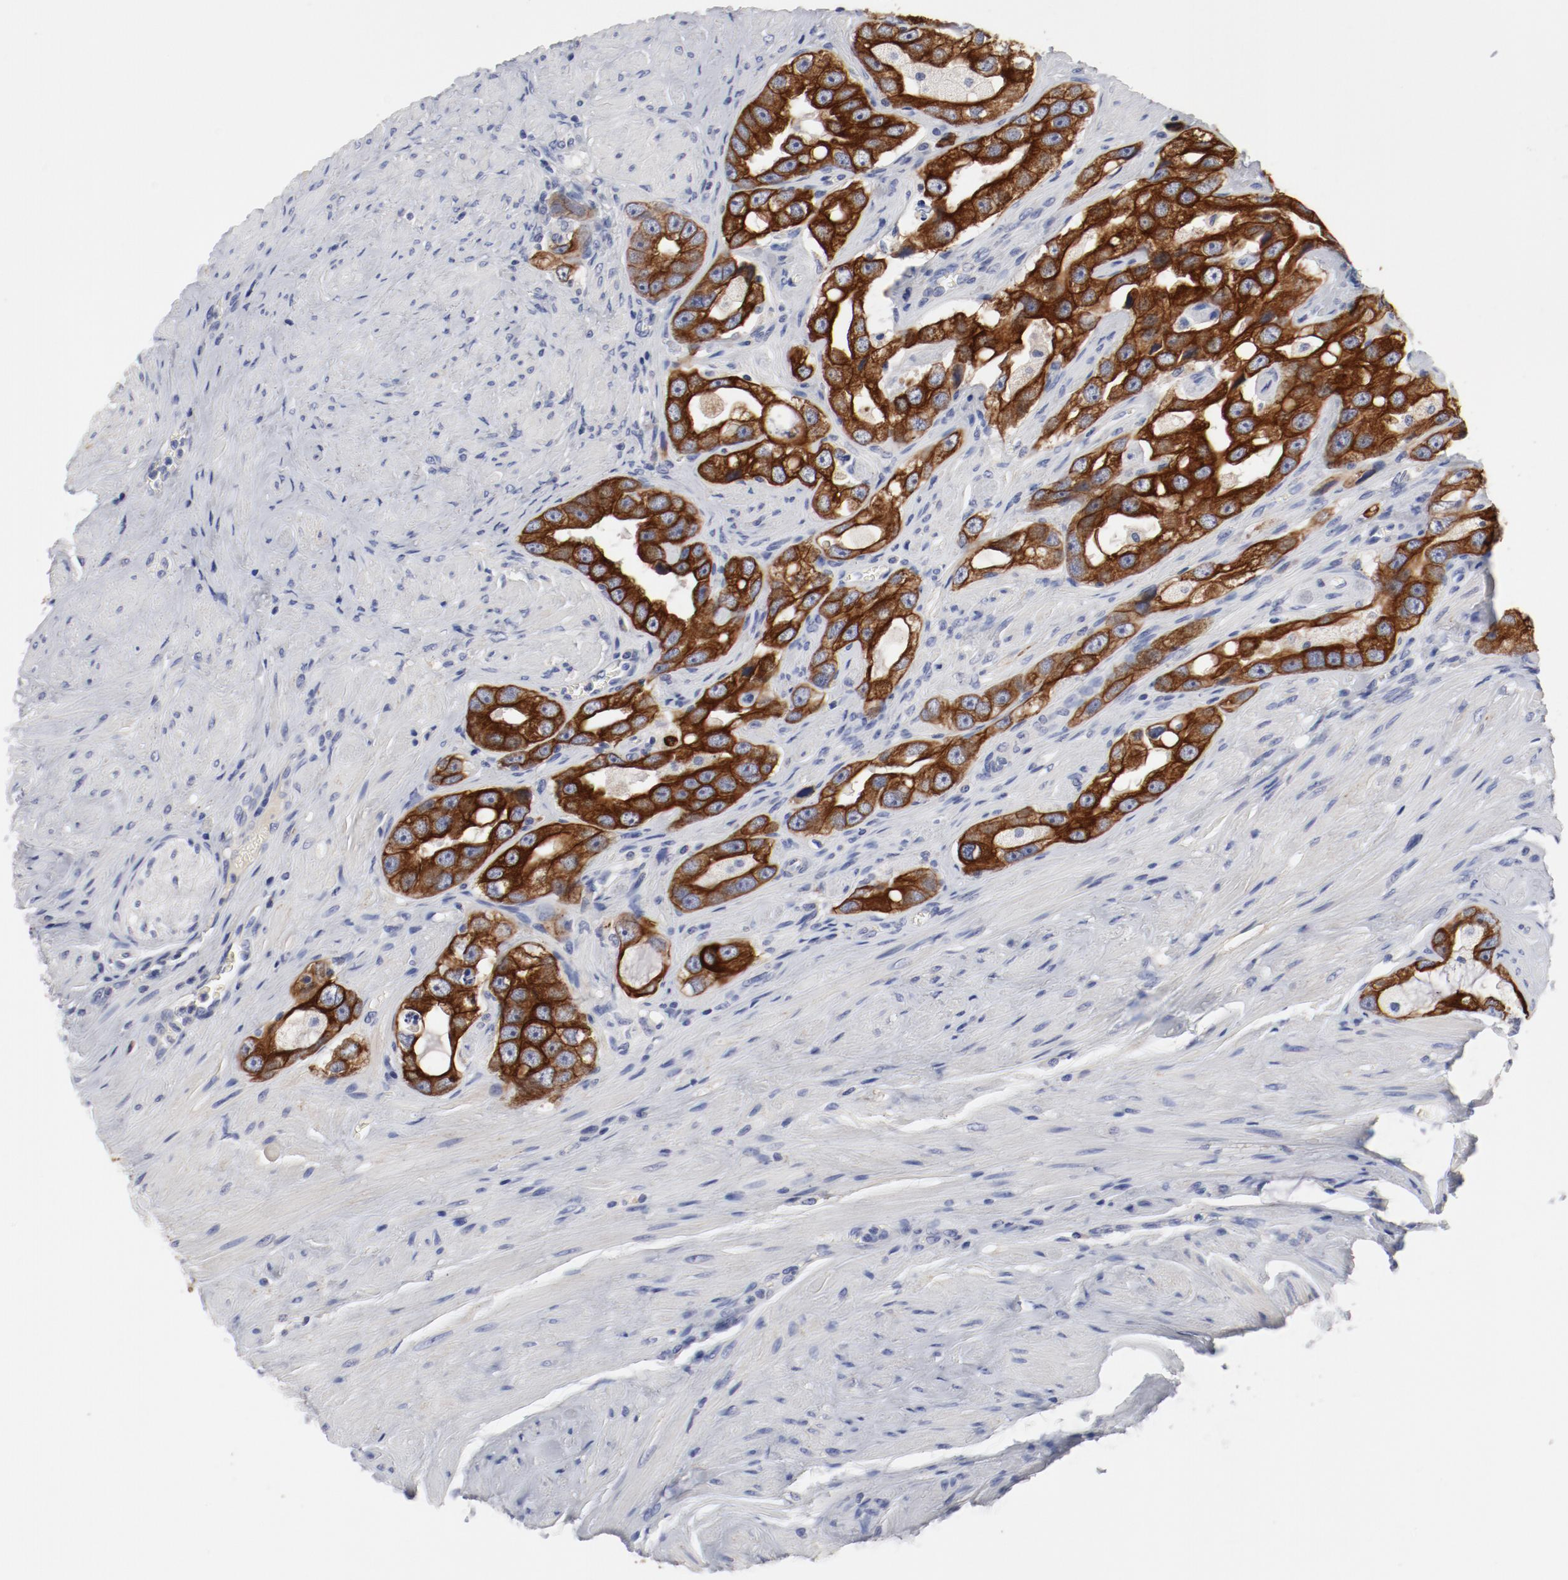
{"staining": {"intensity": "strong", "quantity": ">75%", "location": "cytoplasmic/membranous"}, "tissue": "prostate cancer", "cell_type": "Tumor cells", "image_type": "cancer", "snomed": [{"axis": "morphology", "description": "Adenocarcinoma, High grade"}, {"axis": "topography", "description": "Prostate"}], "caption": "High-magnification brightfield microscopy of prostate high-grade adenocarcinoma stained with DAB (3,3'-diaminobenzidine) (brown) and counterstained with hematoxylin (blue). tumor cells exhibit strong cytoplasmic/membranous staining is present in about>75% of cells.", "gene": "TSPAN6", "patient": {"sex": "male", "age": 63}}